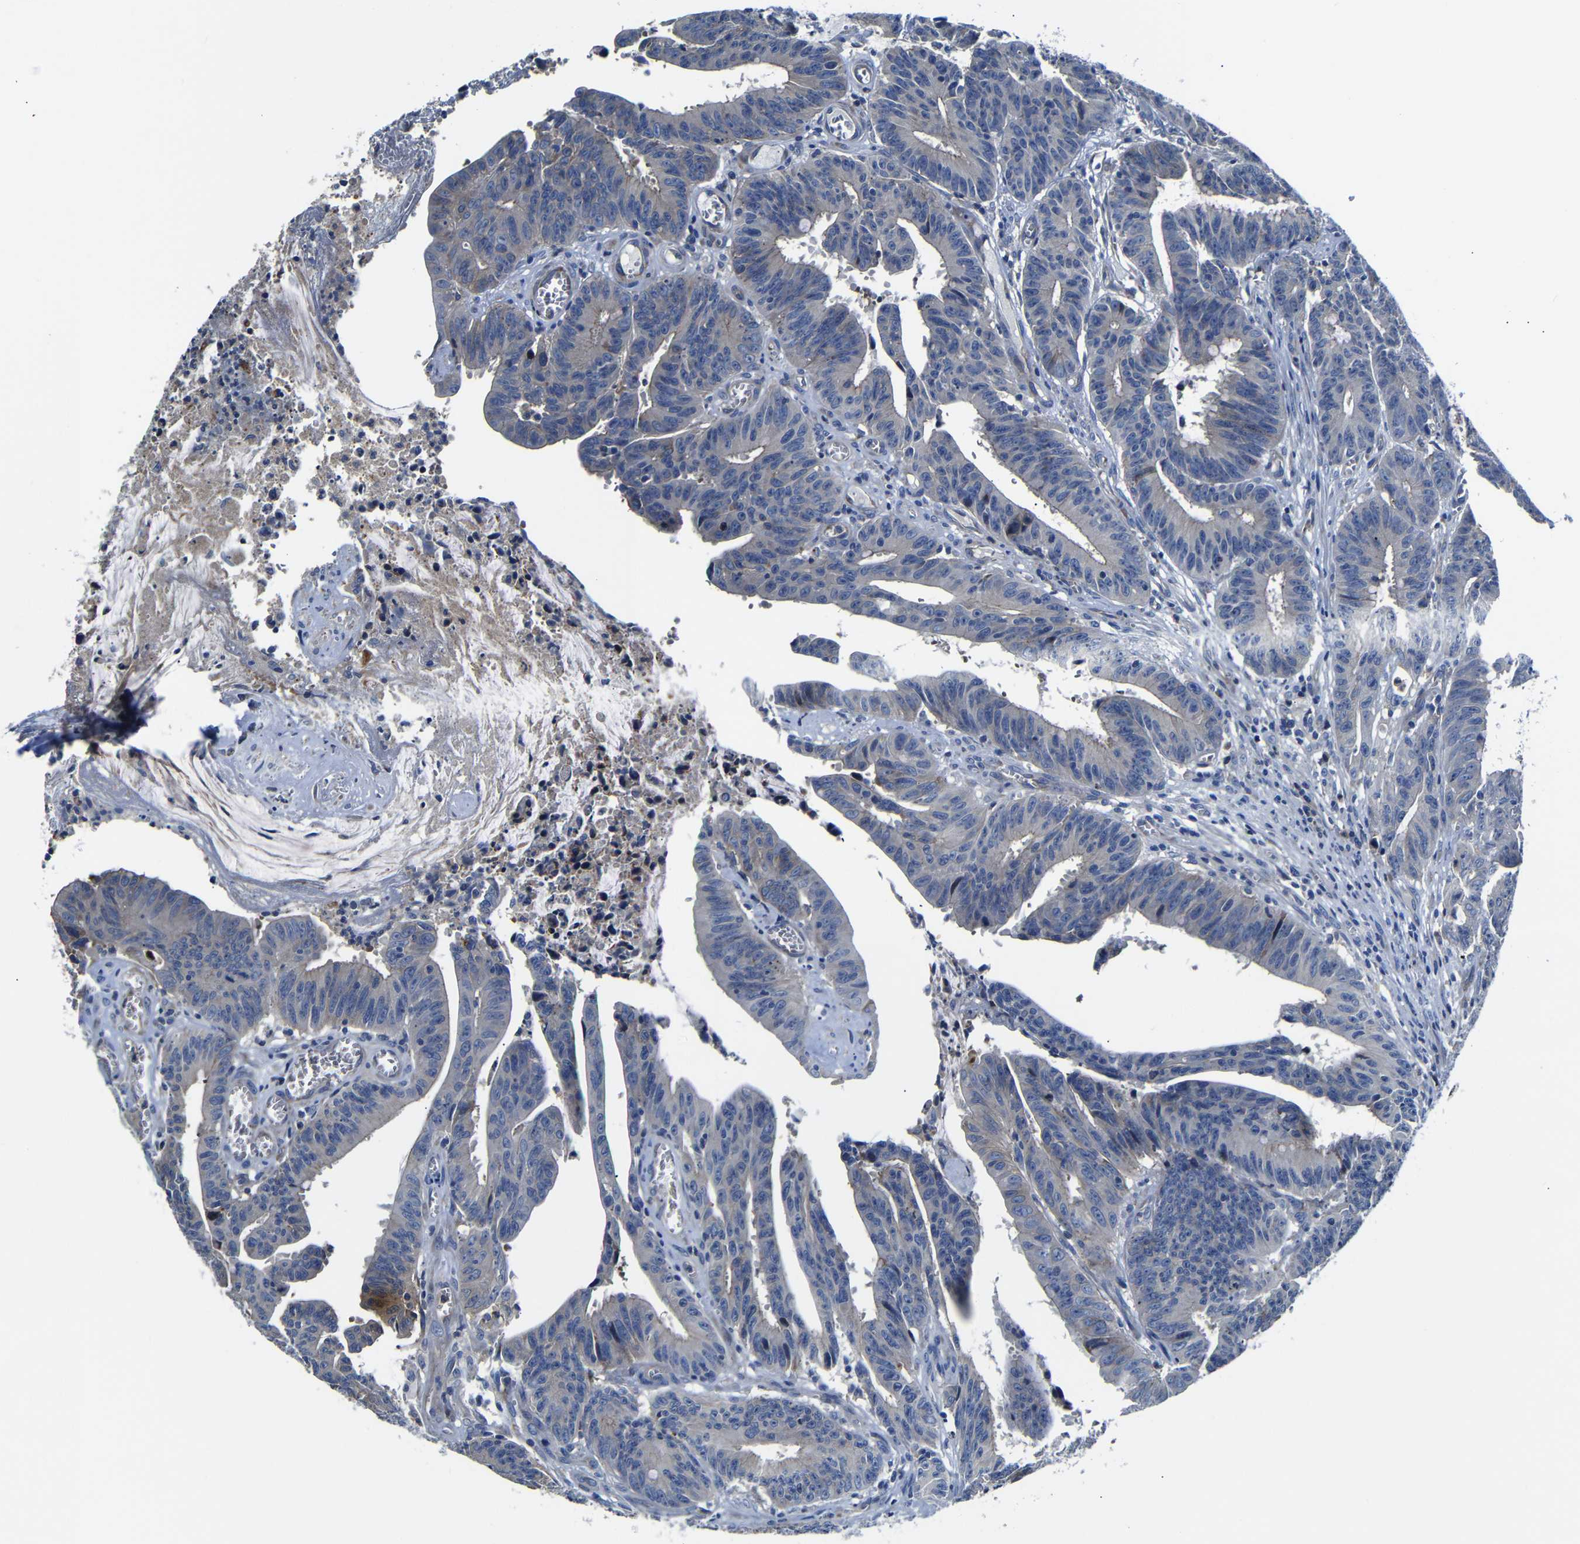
{"staining": {"intensity": "weak", "quantity": "25%-75%", "location": "cytoplasmic/membranous"}, "tissue": "colorectal cancer", "cell_type": "Tumor cells", "image_type": "cancer", "snomed": [{"axis": "morphology", "description": "Adenocarcinoma, NOS"}, {"axis": "topography", "description": "Colon"}], "caption": "Immunohistochemical staining of colorectal cancer (adenocarcinoma) shows low levels of weak cytoplasmic/membranous positivity in about 25%-75% of tumor cells. (DAB (3,3'-diaminobenzidine) IHC with brightfield microscopy, high magnification).", "gene": "AFDN", "patient": {"sex": "male", "age": 45}}